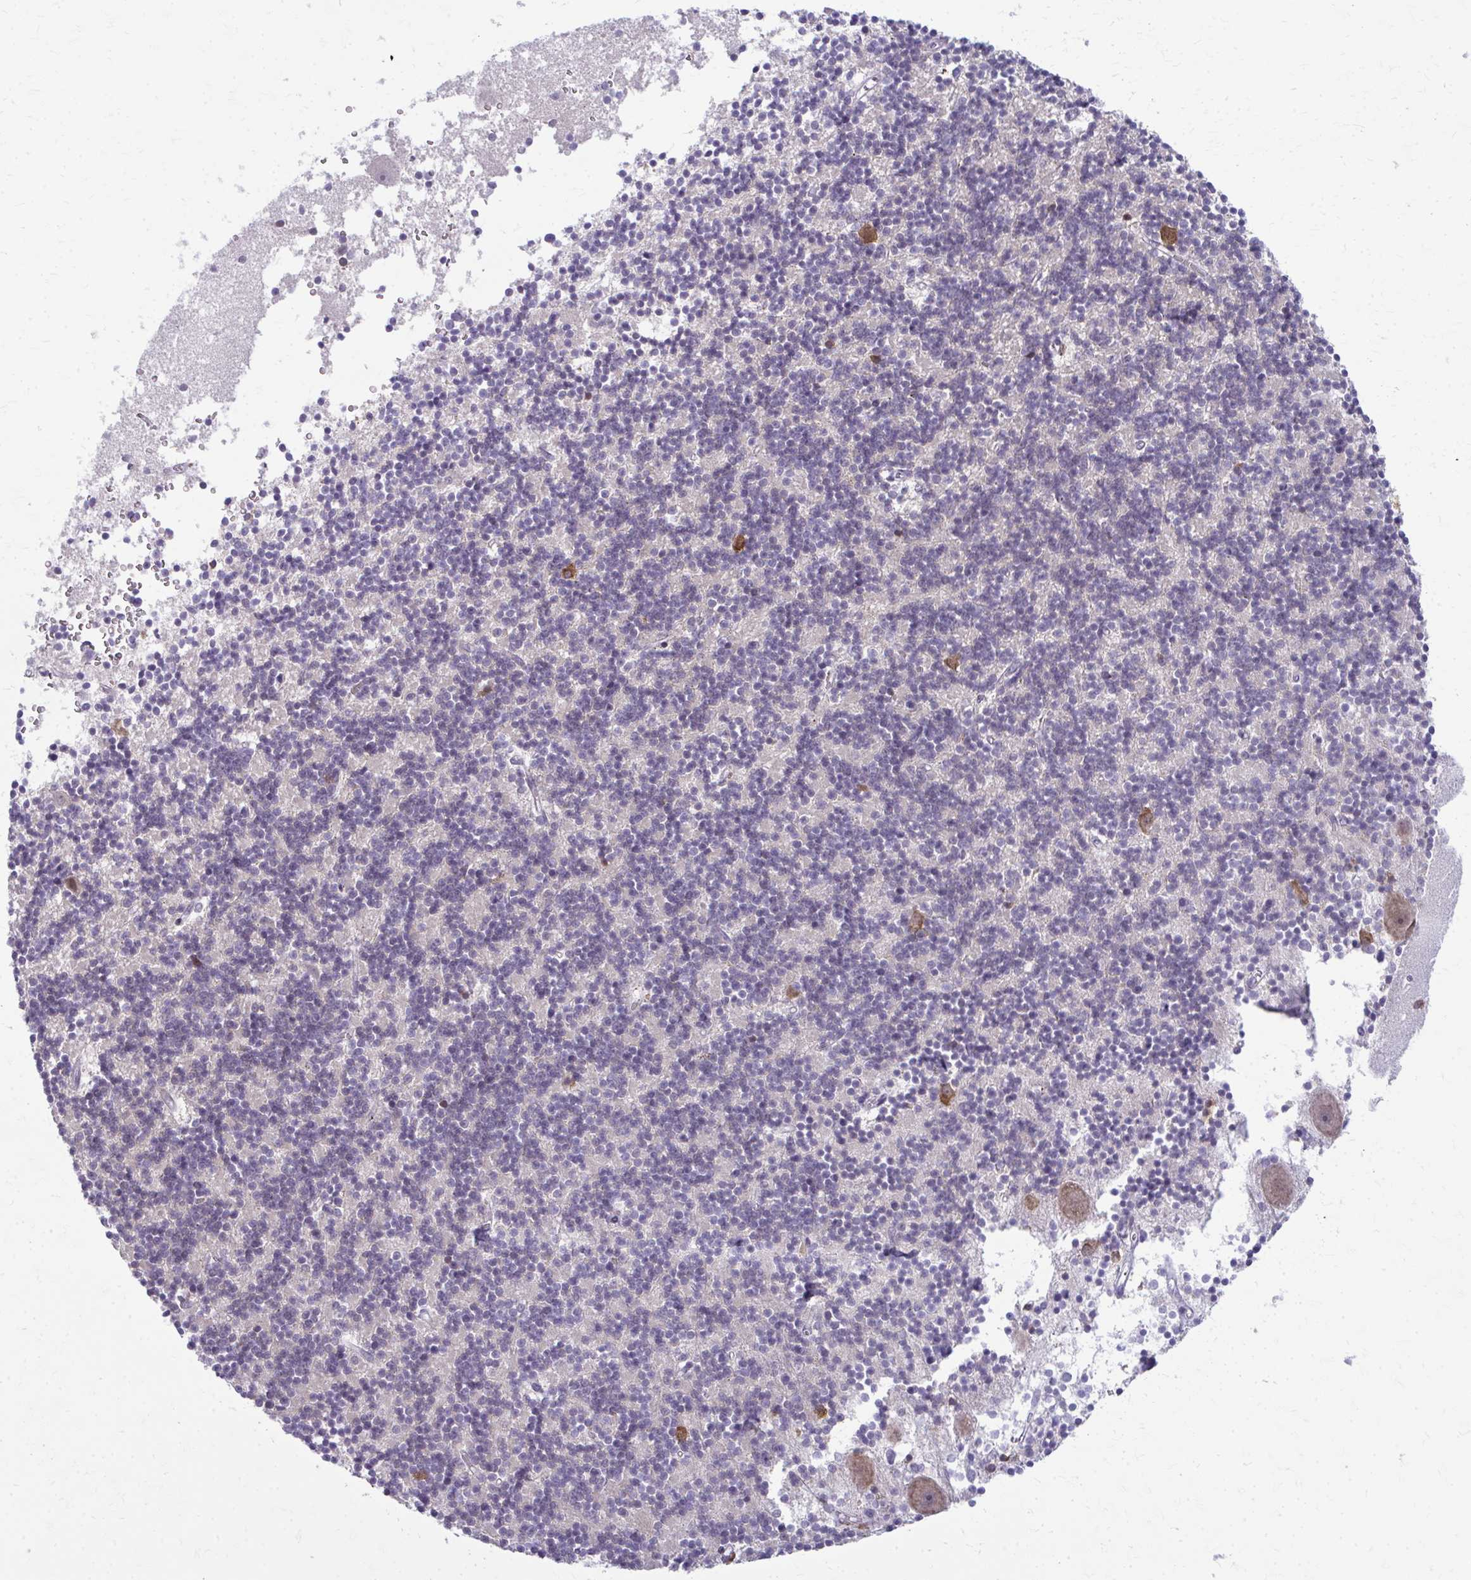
{"staining": {"intensity": "negative", "quantity": "none", "location": "none"}, "tissue": "cerebellum", "cell_type": "Cells in granular layer", "image_type": "normal", "snomed": [{"axis": "morphology", "description": "Normal tissue, NOS"}, {"axis": "topography", "description": "Cerebellum"}], "caption": "Cerebellum was stained to show a protein in brown. There is no significant staining in cells in granular layer. Brightfield microscopy of immunohistochemistry (IHC) stained with DAB (brown) and hematoxylin (blue), captured at high magnification.", "gene": "MAF1", "patient": {"sex": "male", "age": 54}}